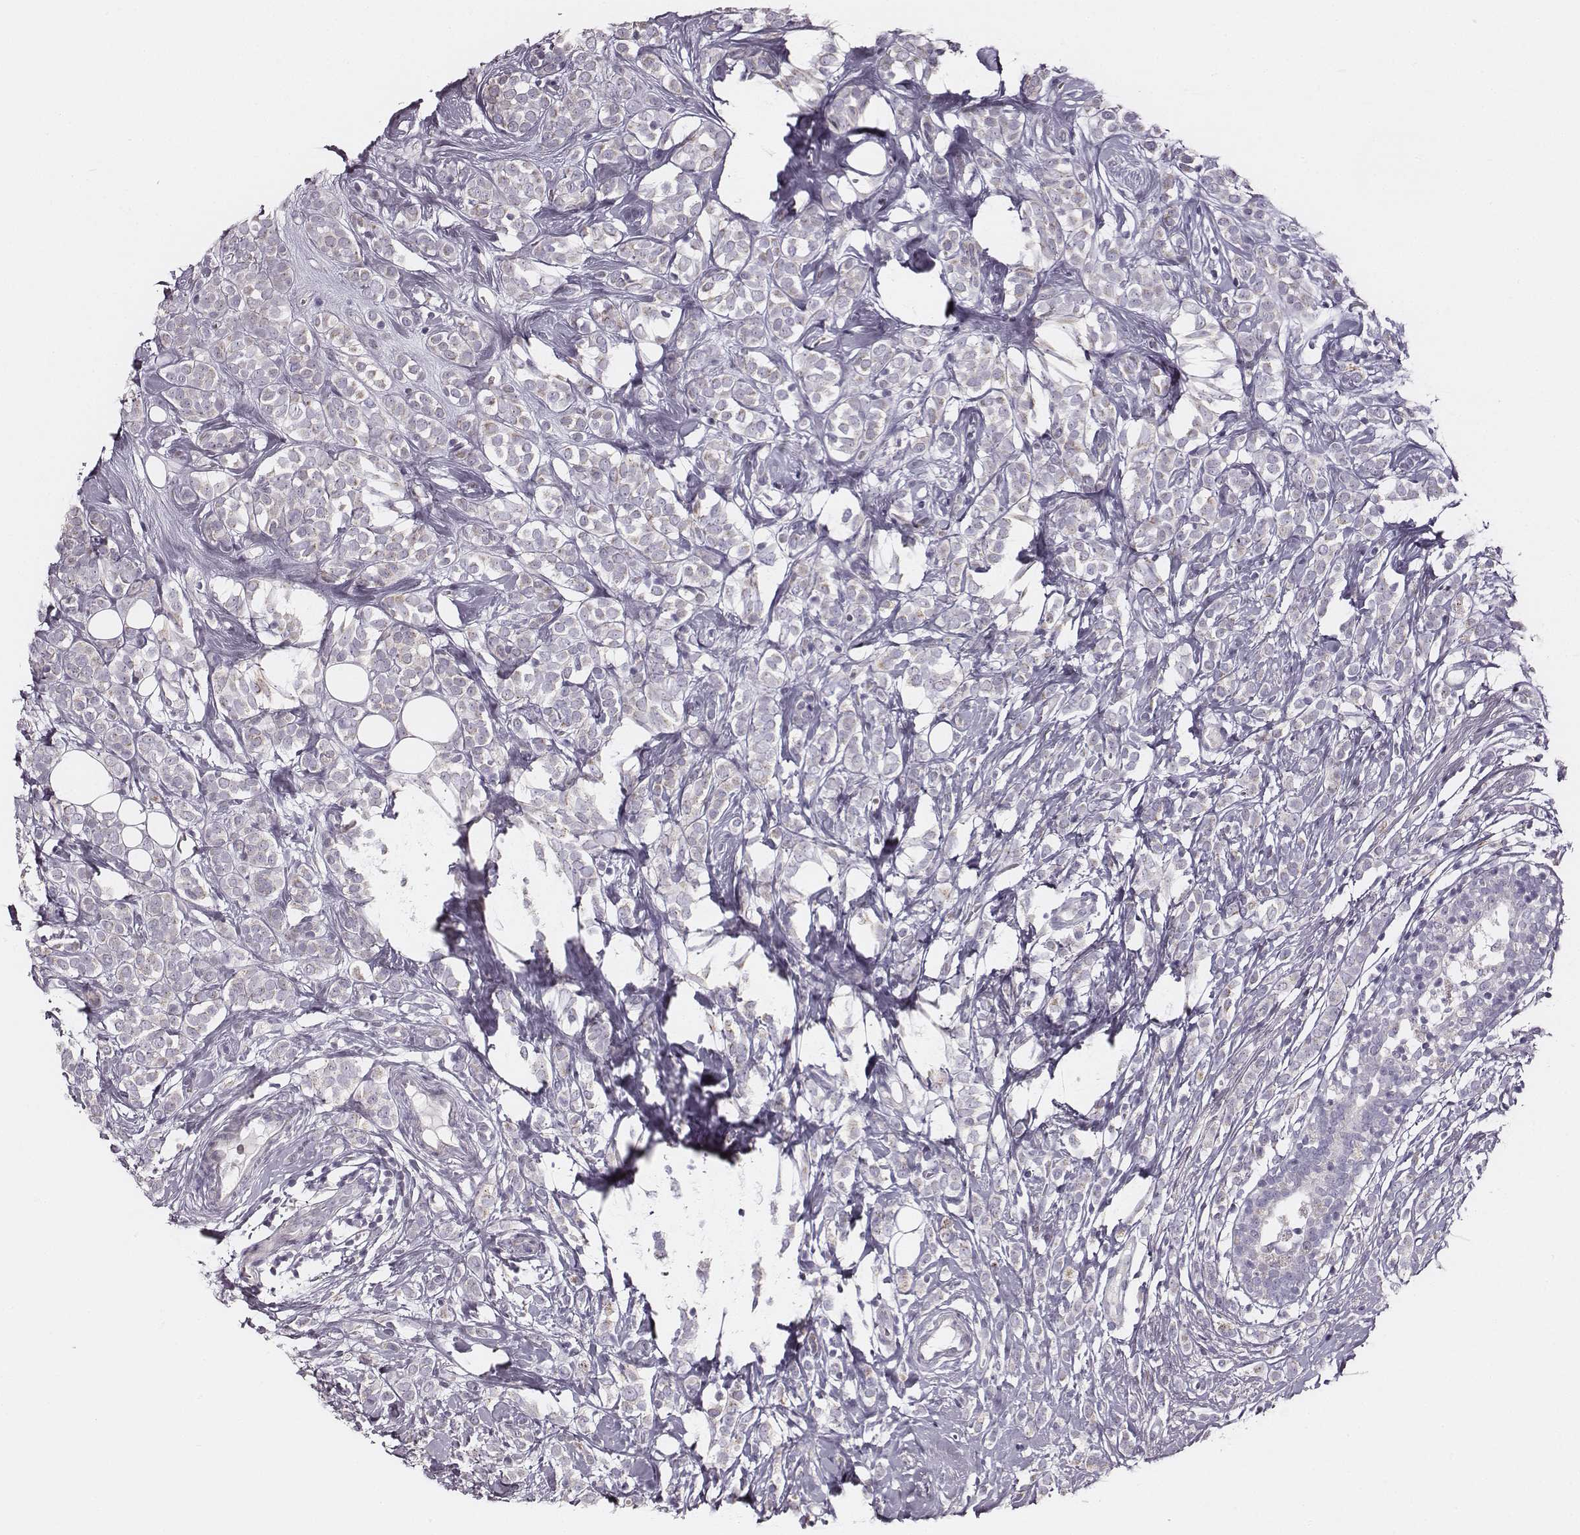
{"staining": {"intensity": "negative", "quantity": "none", "location": "none"}, "tissue": "breast cancer", "cell_type": "Tumor cells", "image_type": "cancer", "snomed": [{"axis": "morphology", "description": "Lobular carcinoma"}, {"axis": "topography", "description": "Breast"}], "caption": "Immunohistochemistry photomicrograph of neoplastic tissue: breast cancer stained with DAB (3,3'-diaminobenzidine) demonstrates no significant protein expression in tumor cells. (DAB immunohistochemistry (IHC) visualized using brightfield microscopy, high magnification).", "gene": "UBL4B", "patient": {"sex": "female", "age": 49}}